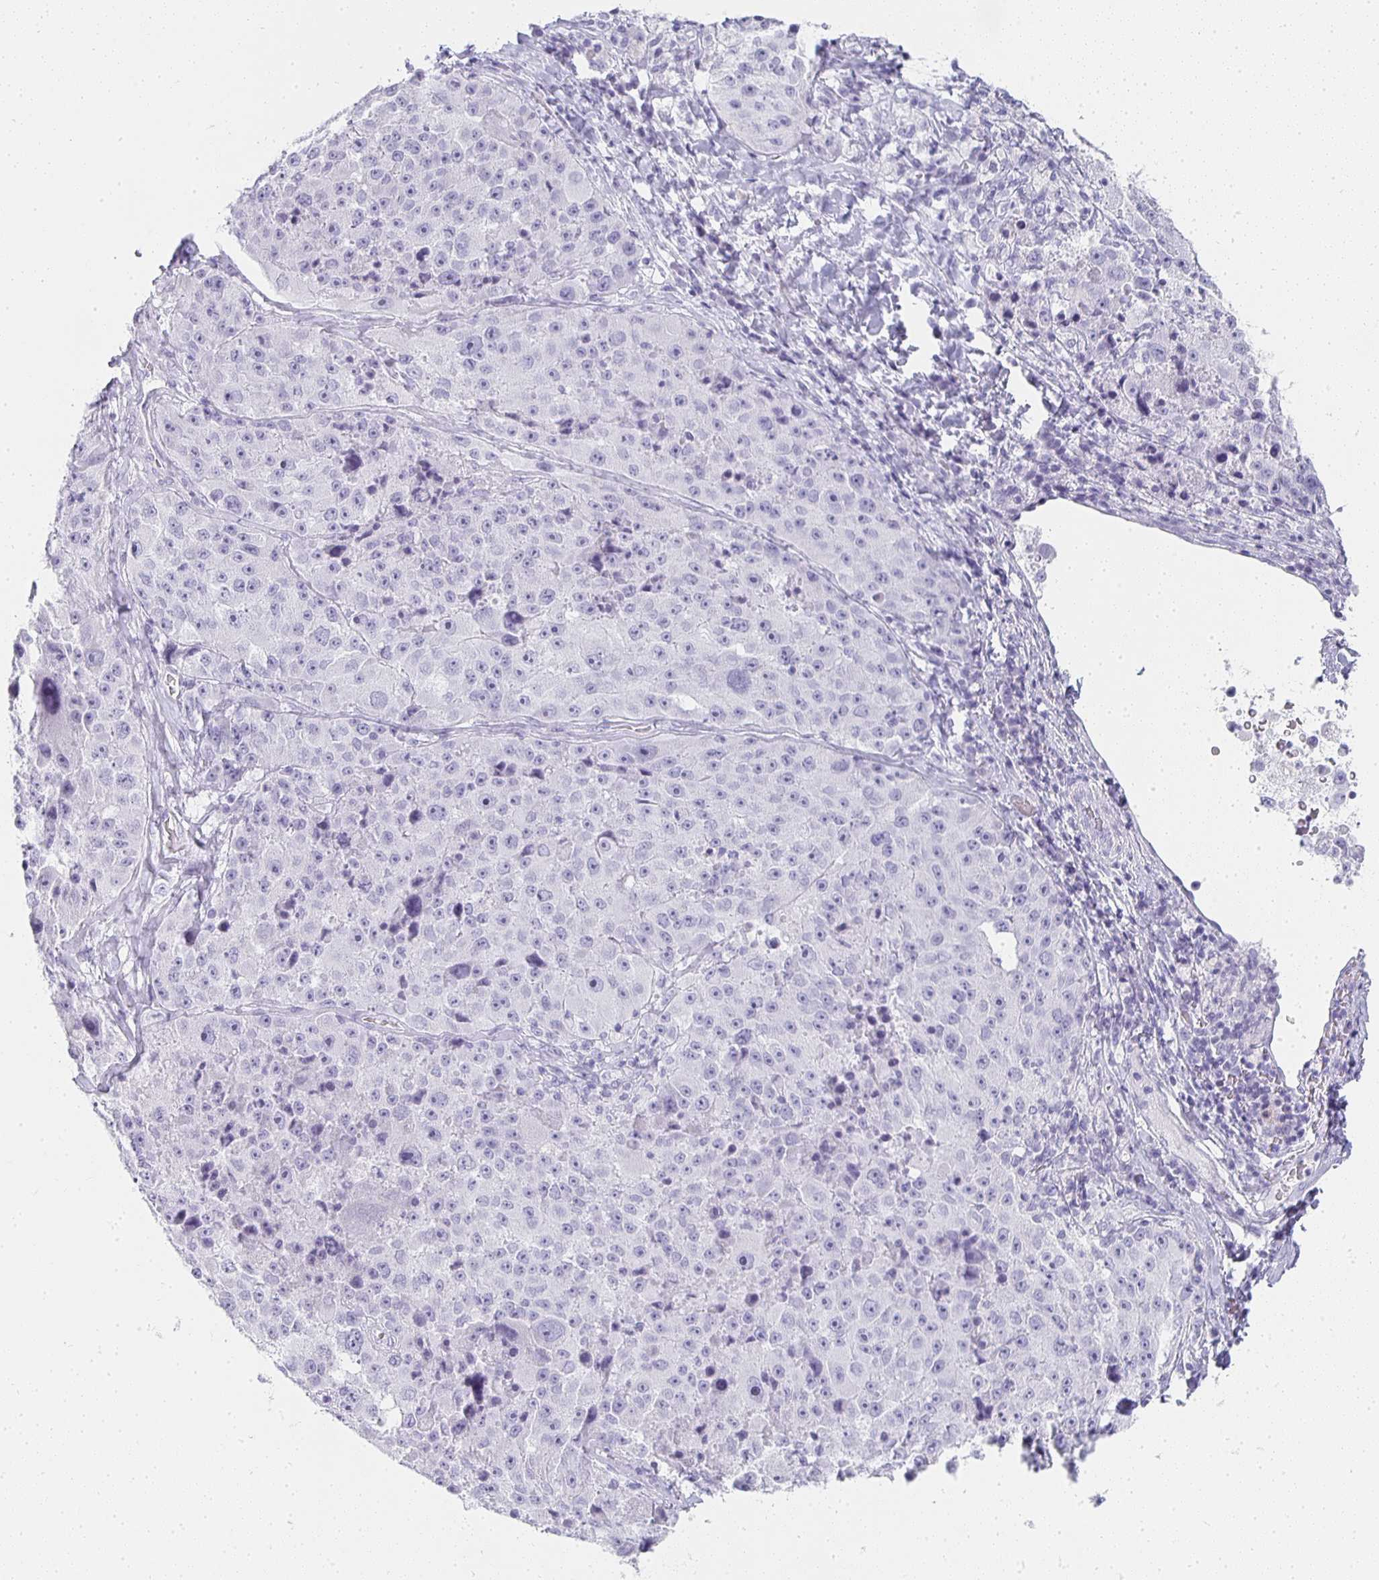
{"staining": {"intensity": "negative", "quantity": "none", "location": "none"}, "tissue": "melanoma", "cell_type": "Tumor cells", "image_type": "cancer", "snomed": [{"axis": "morphology", "description": "Malignant melanoma, Metastatic site"}, {"axis": "topography", "description": "Lymph node"}], "caption": "Tumor cells are negative for brown protein staining in malignant melanoma (metastatic site).", "gene": "TPSD1", "patient": {"sex": "male", "age": 62}}